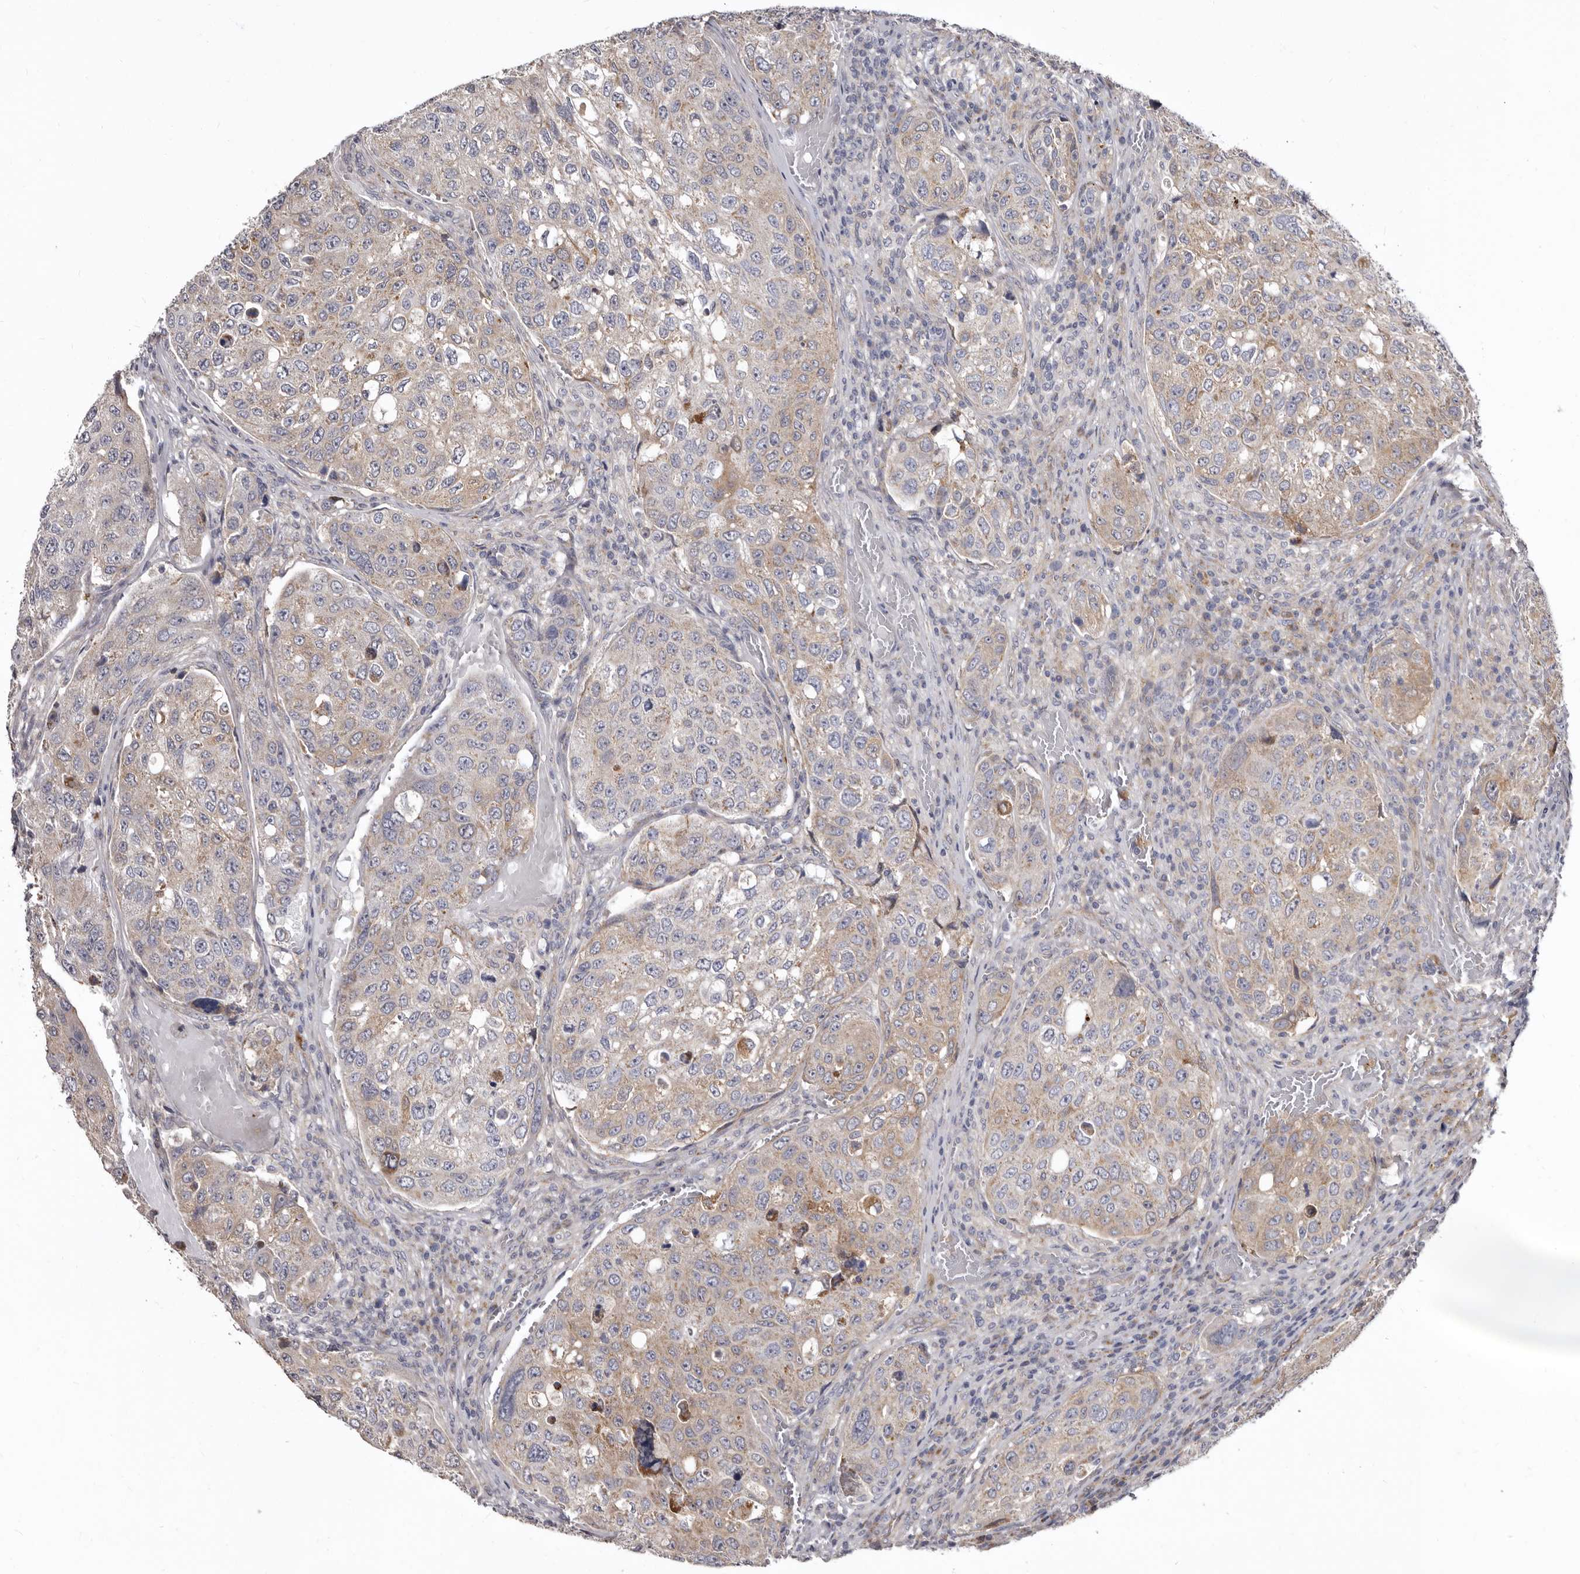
{"staining": {"intensity": "moderate", "quantity": "25%-75%", "location": "cytoplasmic/membranous"}, "tissue": "urothelial cancer", "cell_type": "Tumor cells", "image_type": "cancer", "snomed": [{"axis": "morphology", "description": "Urothelial carcinoma, High grade"}, {"axis": "topography", "description": "Lymph node"}, {"axis": "topography", "description": "Urinary bladder"}], "caption": "There is medium levels of moderate cytoplasmic/membranous staining in tumor cells of urothelial carcinoma (high-grade), as demonstrated by immunohistochemical staining (brown color).", "gene": "FMO2", "patient": {"sex": "male", "age": 51}}